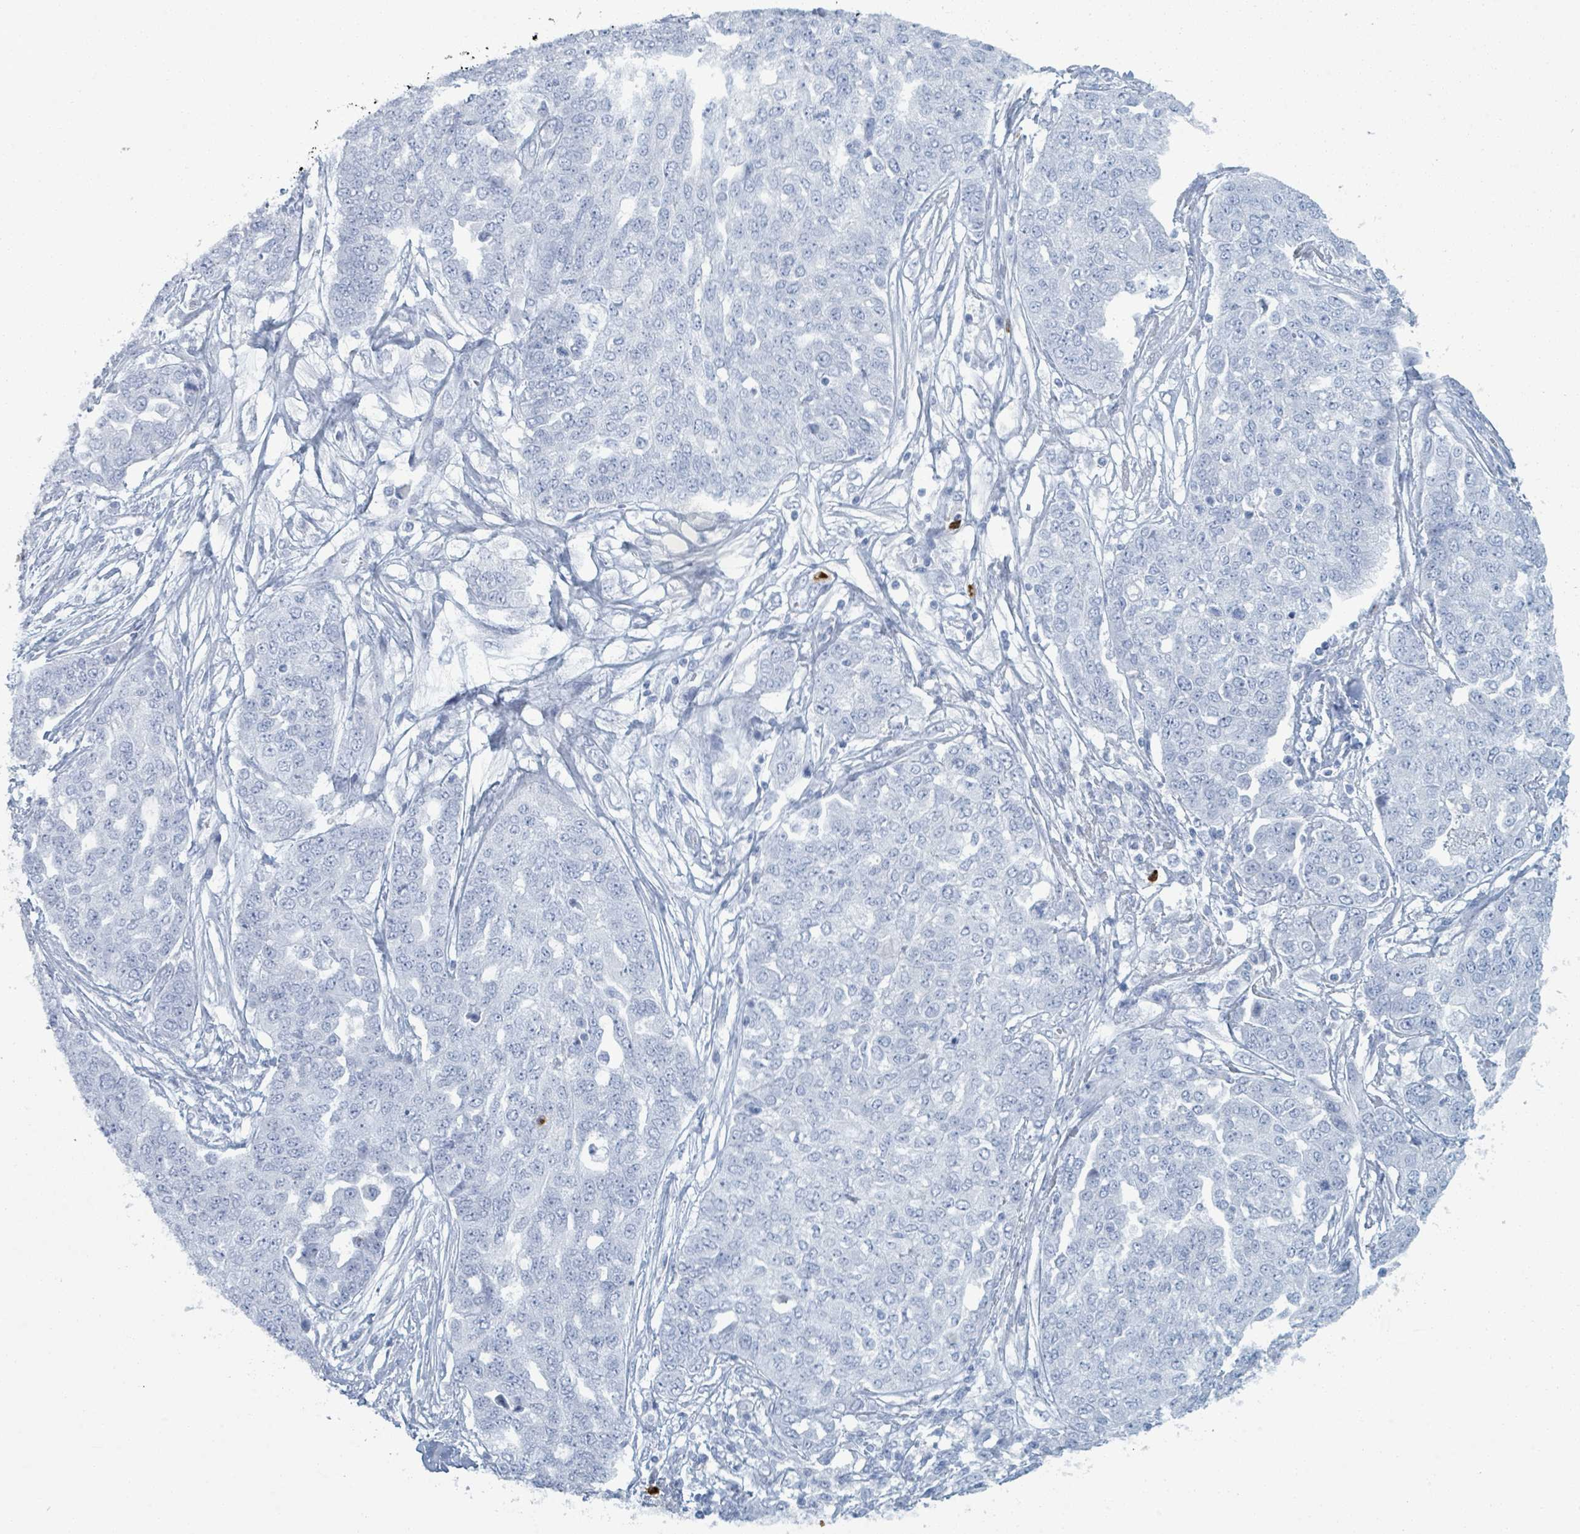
{"staining": {"intensity": "negative", "quantity": "none", "location": "none"}, "tissue": "ovarian cancer", "cell_type": "Tumor cells", "image_type": "cancer", "snomed": [{"axis": "morphology", "description": "Cystadenocarcinoma, serous, NOS"}, {"axis": "topography", "description": "Soft tissue"}, {"axis": "topography", "description": "Ovary"}], "caption": "IHC histopathology image of human ovarian cancer (serous cystadenocarcinoma) stained for a protein (brown), which exhibits no expression in tumor cells.", "gene": "DEFA4", "patient": {"sex": "female", "age": 57}}